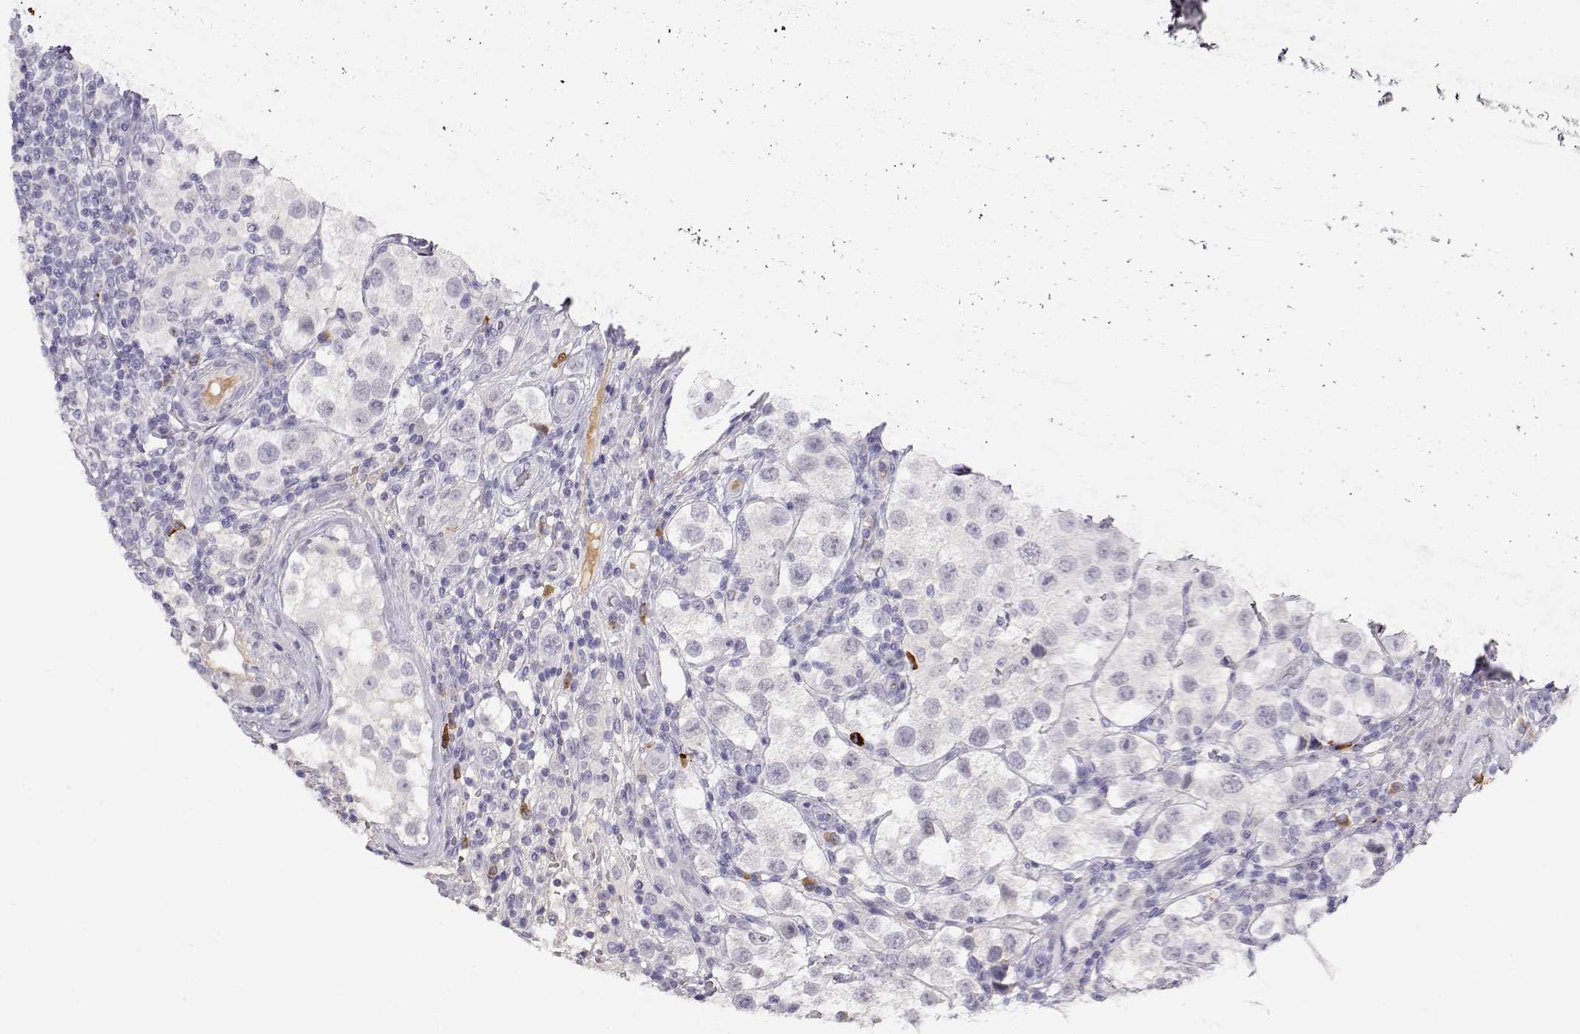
{"staining": {"intensity": "negative", "quantity": "none", "location": "none"}, "tissue": "testis cancer", "cell_type": "Tumor cells", "image_type": "cancer", "snomed": [{"axis": "morphology", "description": "Seminoma, NOS"}, {"axis": "topography", "description": "Testis"}], "caption": "High magnification brightfield microscopy of testis cancer (seminoma) stained with DAB (3,3'-diaminobenzidine) (brown) and counterstained with hematoxylin (blue): tumor cells show no significant staining.", "gene": "CDHR1", "patient": {"sex": "male", "age": 37}}